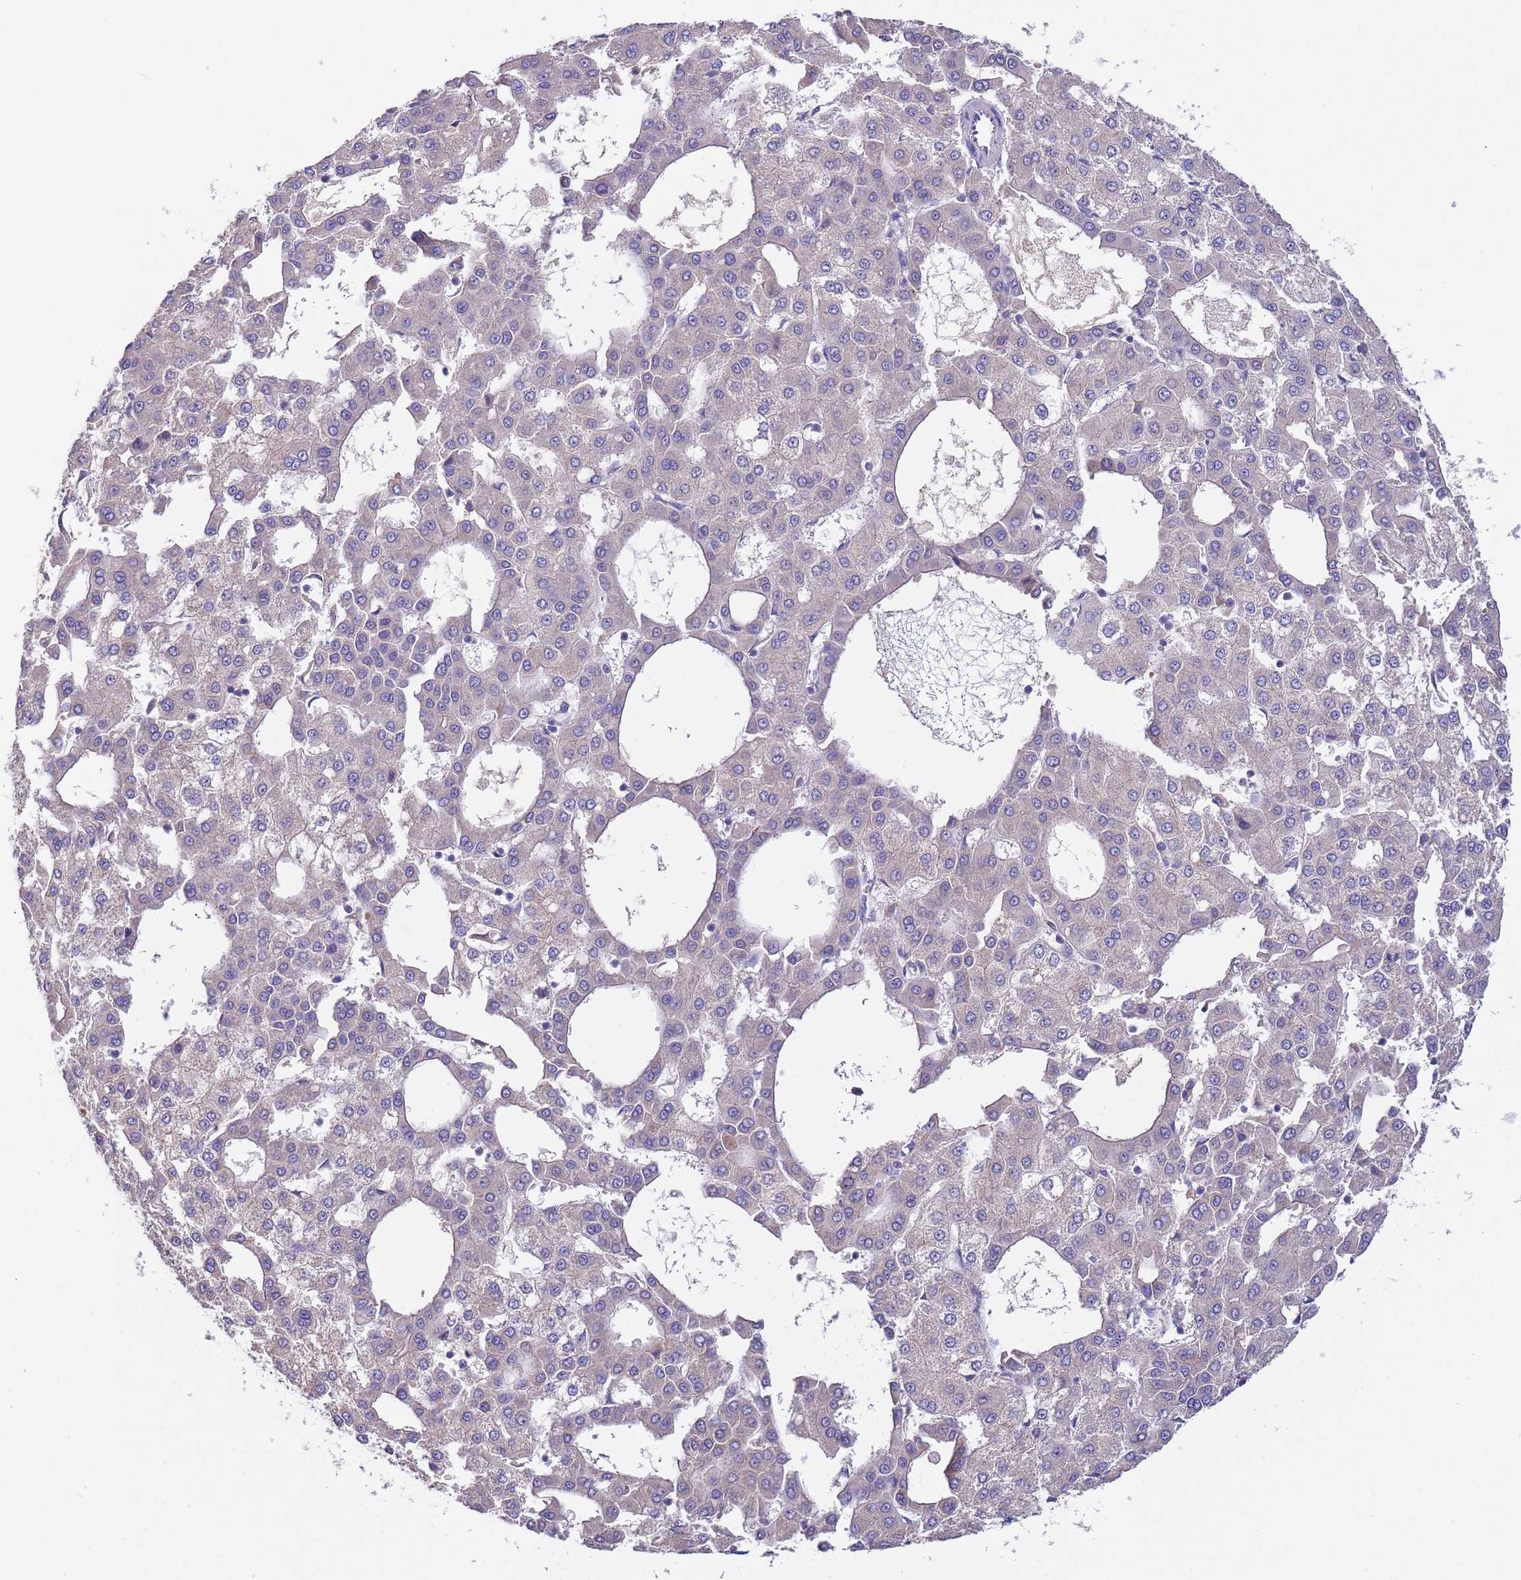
{"staining": {"intensity": "negative", "quantity": "none", "location": "none"}, "tissue": "liver cancer", "cell_type": "Tumor cells", "image_type": "cancer", "snomed": [{"axis": "morphology", "description": "Carcinoma, Hepatocellular, NOS"}, {"axis": "topography", "description": "Liver"}], "caption": "This is a image of immunohistochemistry staining of liver cancer (hepatocellular carcinoma), which shows no expression in tumor cells. (DAB (3,3'-diaminobenzidine) immunohistochemistry (IHC) visualized using brightfield microscopy, high magnification).", "gene": "SLC24A3", "patient": {"sex": "male", "age": 47}}